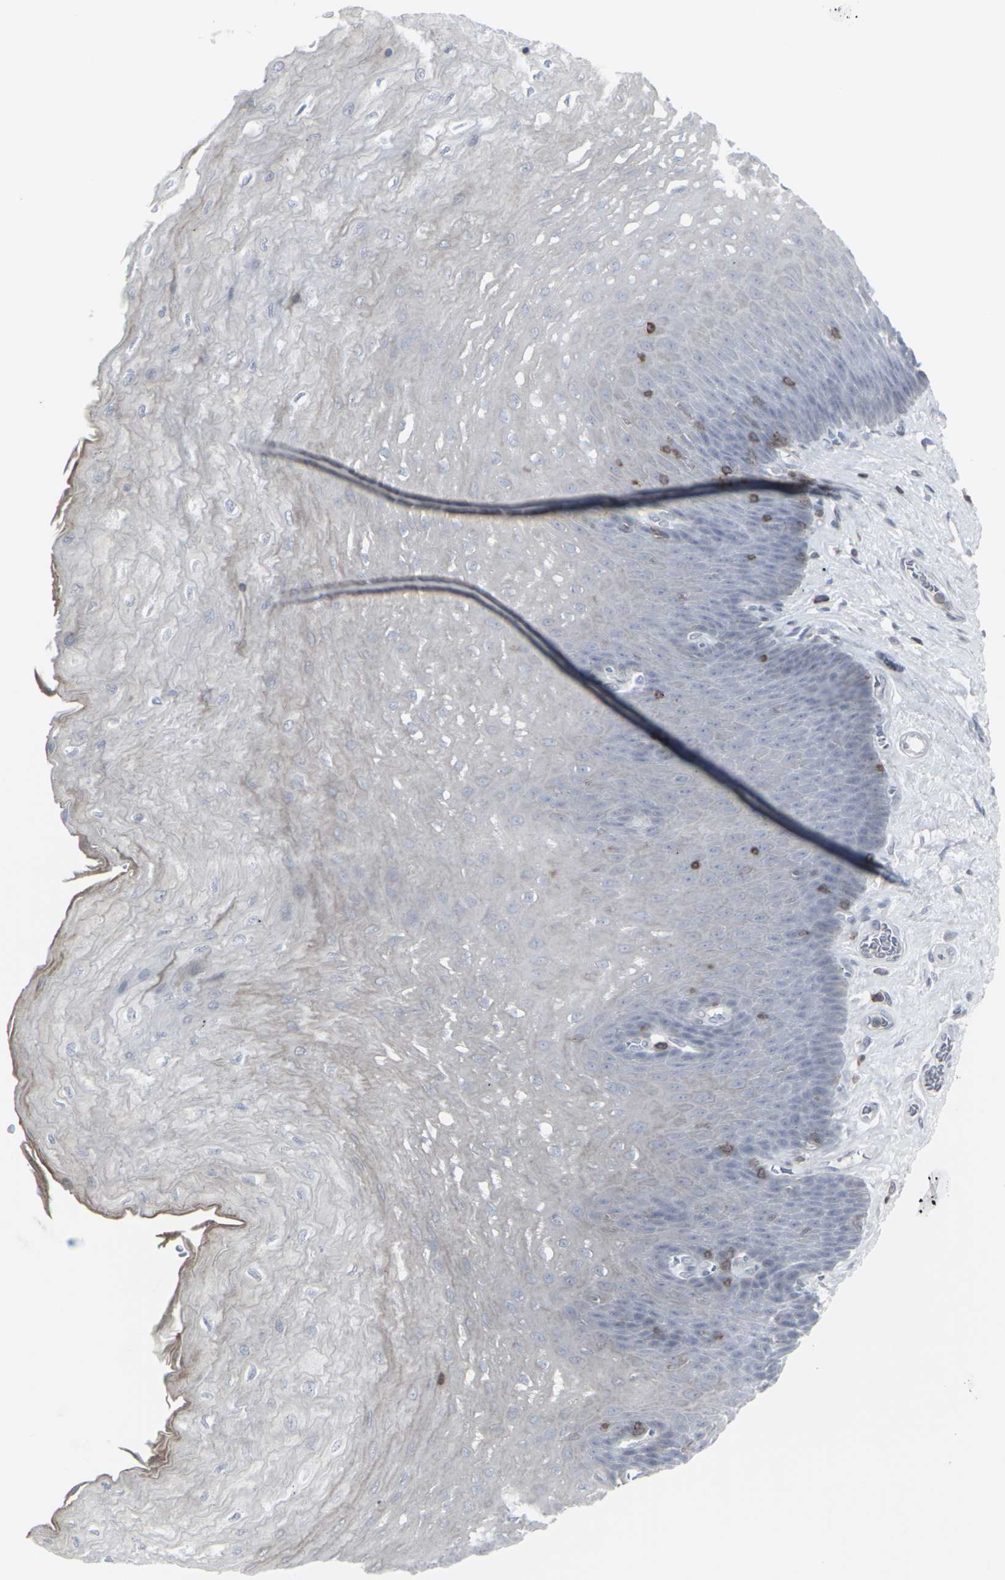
{"staining": {"intensity": "negative", "quantity": "none", "location": "none"}, "tissue": "esophagus", "cell_type": "Squamous epithelial cells", "image_type": "normal", "snomed": [{"axis": "morphology", "description": "Normal tissue, NOS"}, {"axis": "topography", "description": "Esophagus"}], "caption": "IHC micrograph of normal esophagus stained for a protein (brown), which displays no expression in squamous epithelial cells.", "gene": "APOBEC2", "patient": {"sex": "female", "age": 72}}